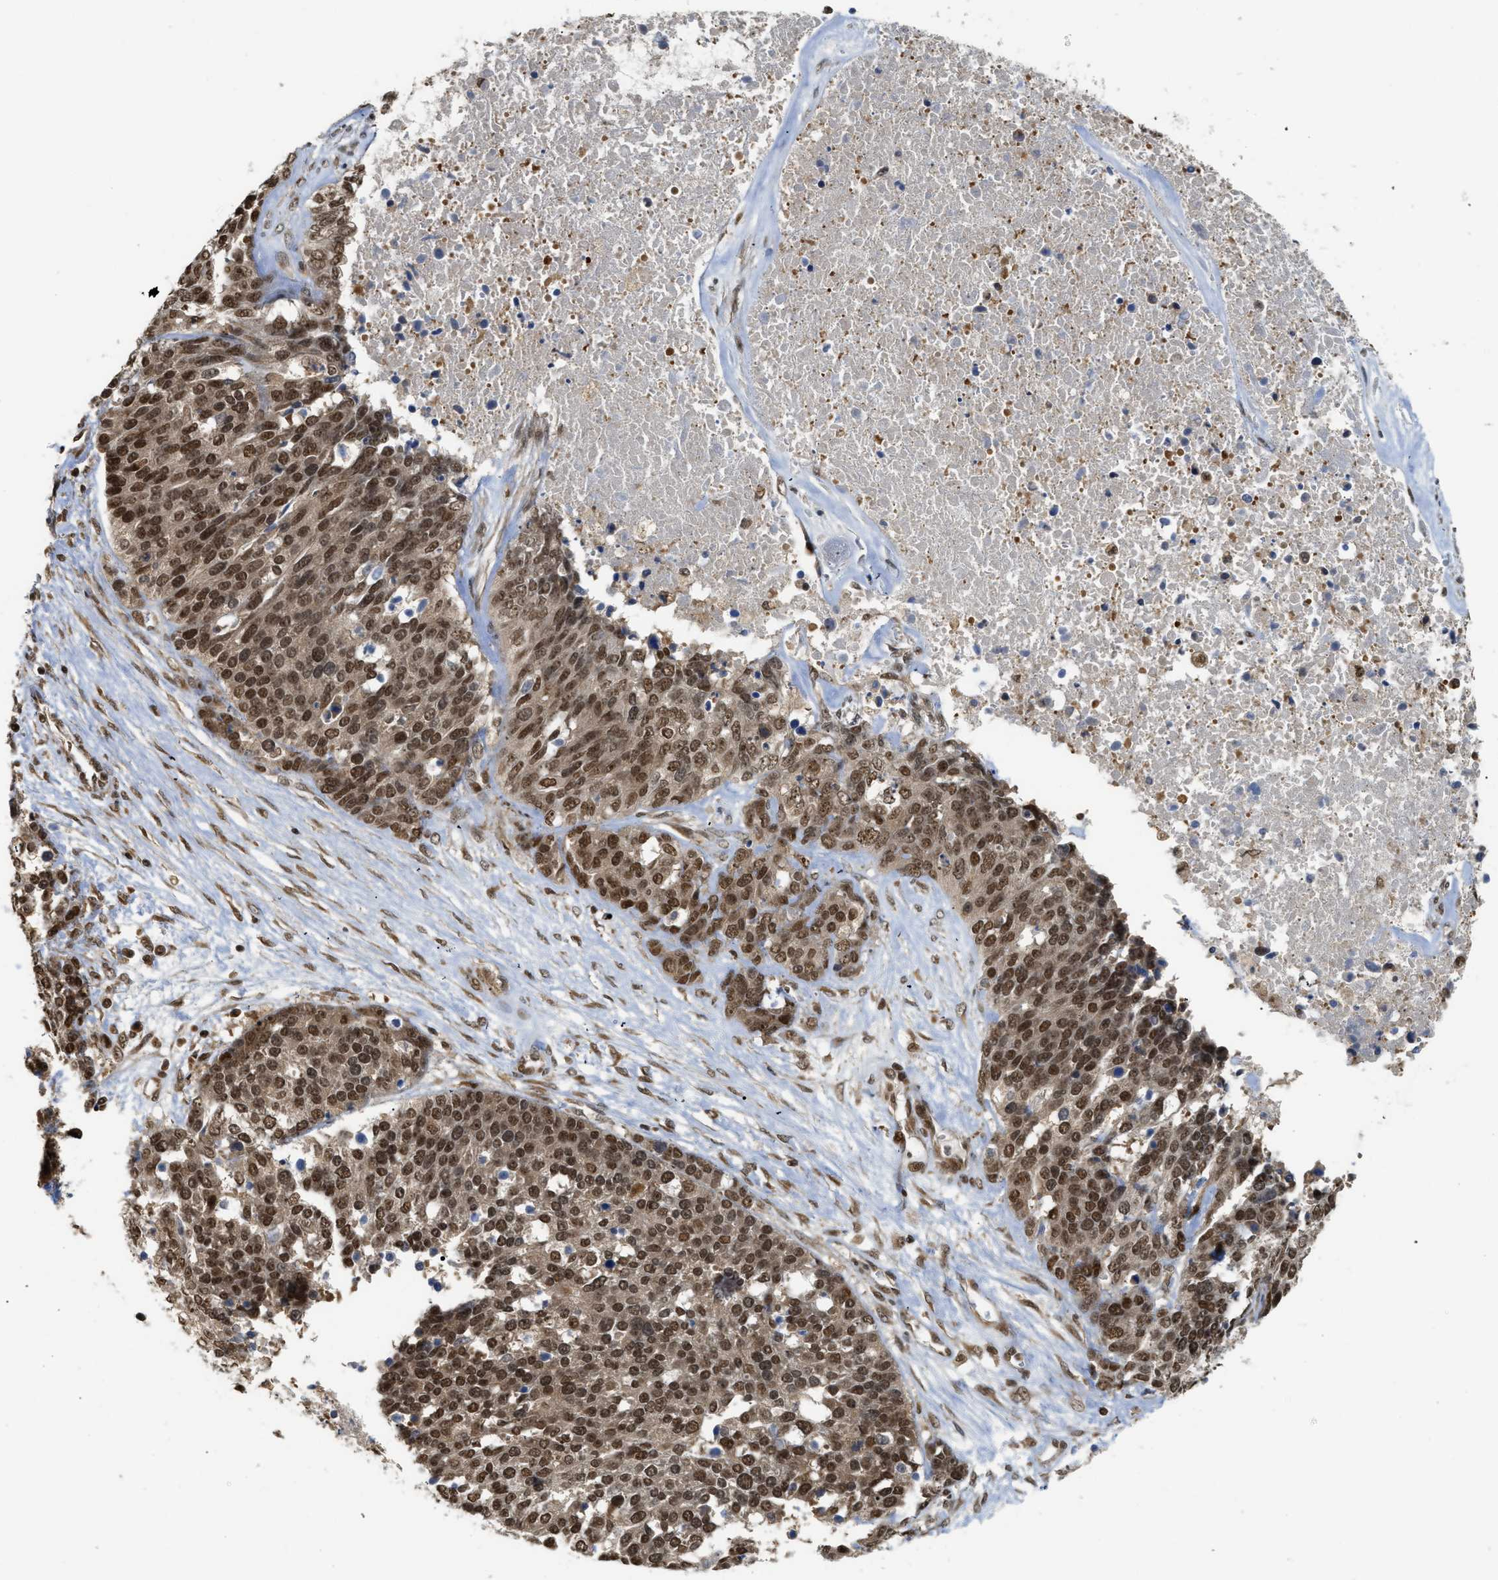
{"staining": {"intensity": "moderate", "quantity": ">75%", "location": "cytoplasmic/membranous,nuclear"}, "tissue": "ovarian cancer", "cell_type": "Tumor cells", "image_type": "cancer", "snomed": [{"axis": "morphology", "description": "Cystadenocarcinoma, serous, NOS"}, {"axis": "topography", "description": "Ovary"}], "caption": "Brown immunohistochemical staining in ovarian cancer displays moderate cytoplasmic/membranous and nuclear positivity in approximately >75% of tumor cells. (Stains: DAB (3,3'-diaminobenzidine) in brown, nuclei in blue, Microscopy: brightfield microscopy at high magnification).", "gene": "TACC1", "patient": {"sex": "female", "age": 44}}